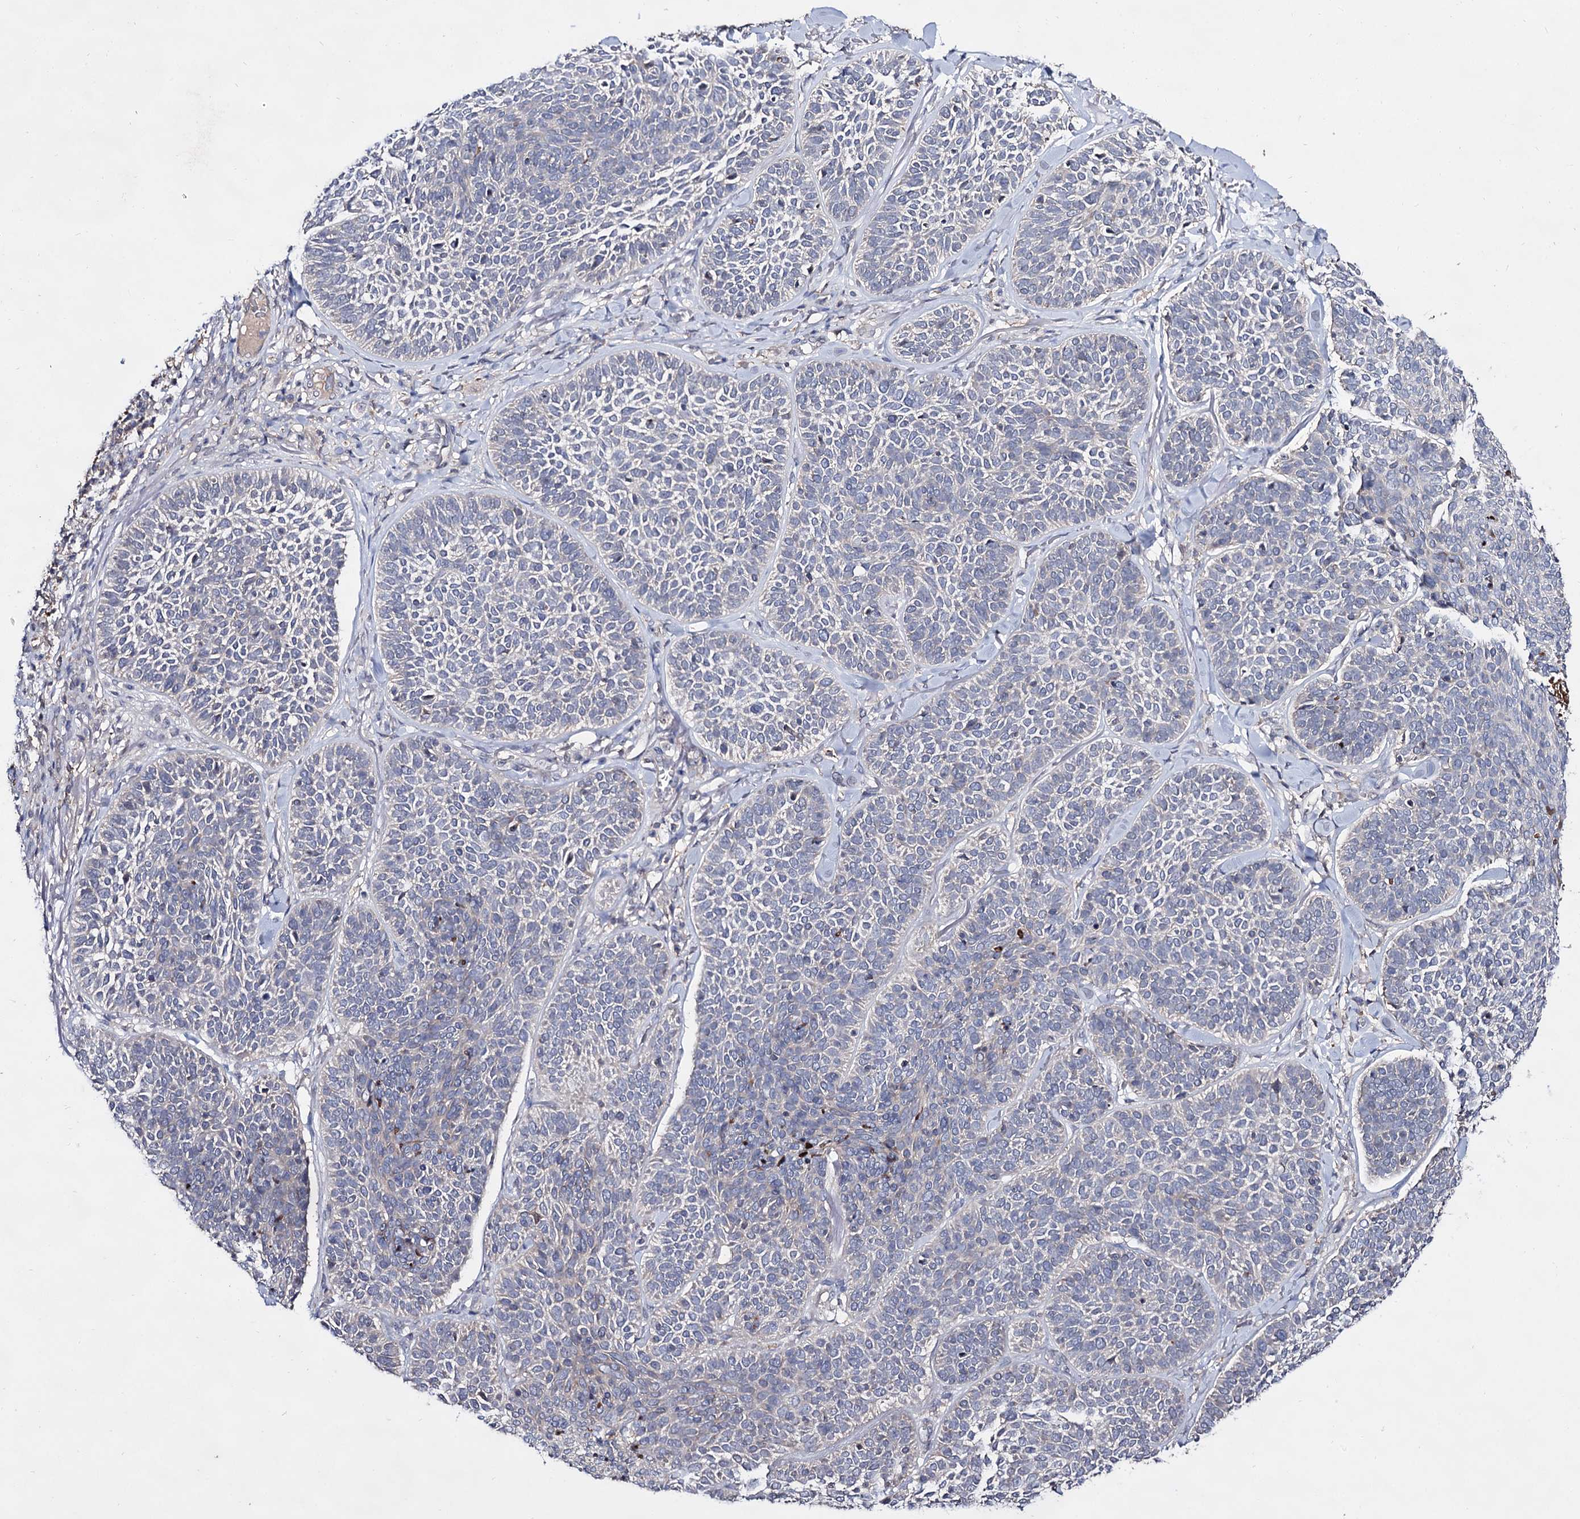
{"staining": {"intensity": "negative", "quantity": "none", "location": "none"}, "tissue": "skin cancer", "cell_type": "Tumor cells", "image_type": "cancer", "snomed": [{"axis": "morphology", "description": "Basal cell carcinoma"}, {"axis": "topography", "description": "Skin"}], "caption": "Immunohistochemical staining of human skin cancer displays no significant staining in tumor cells.", "gene": "ACTR6", "patient": {"sex": "male", "age": 85}}